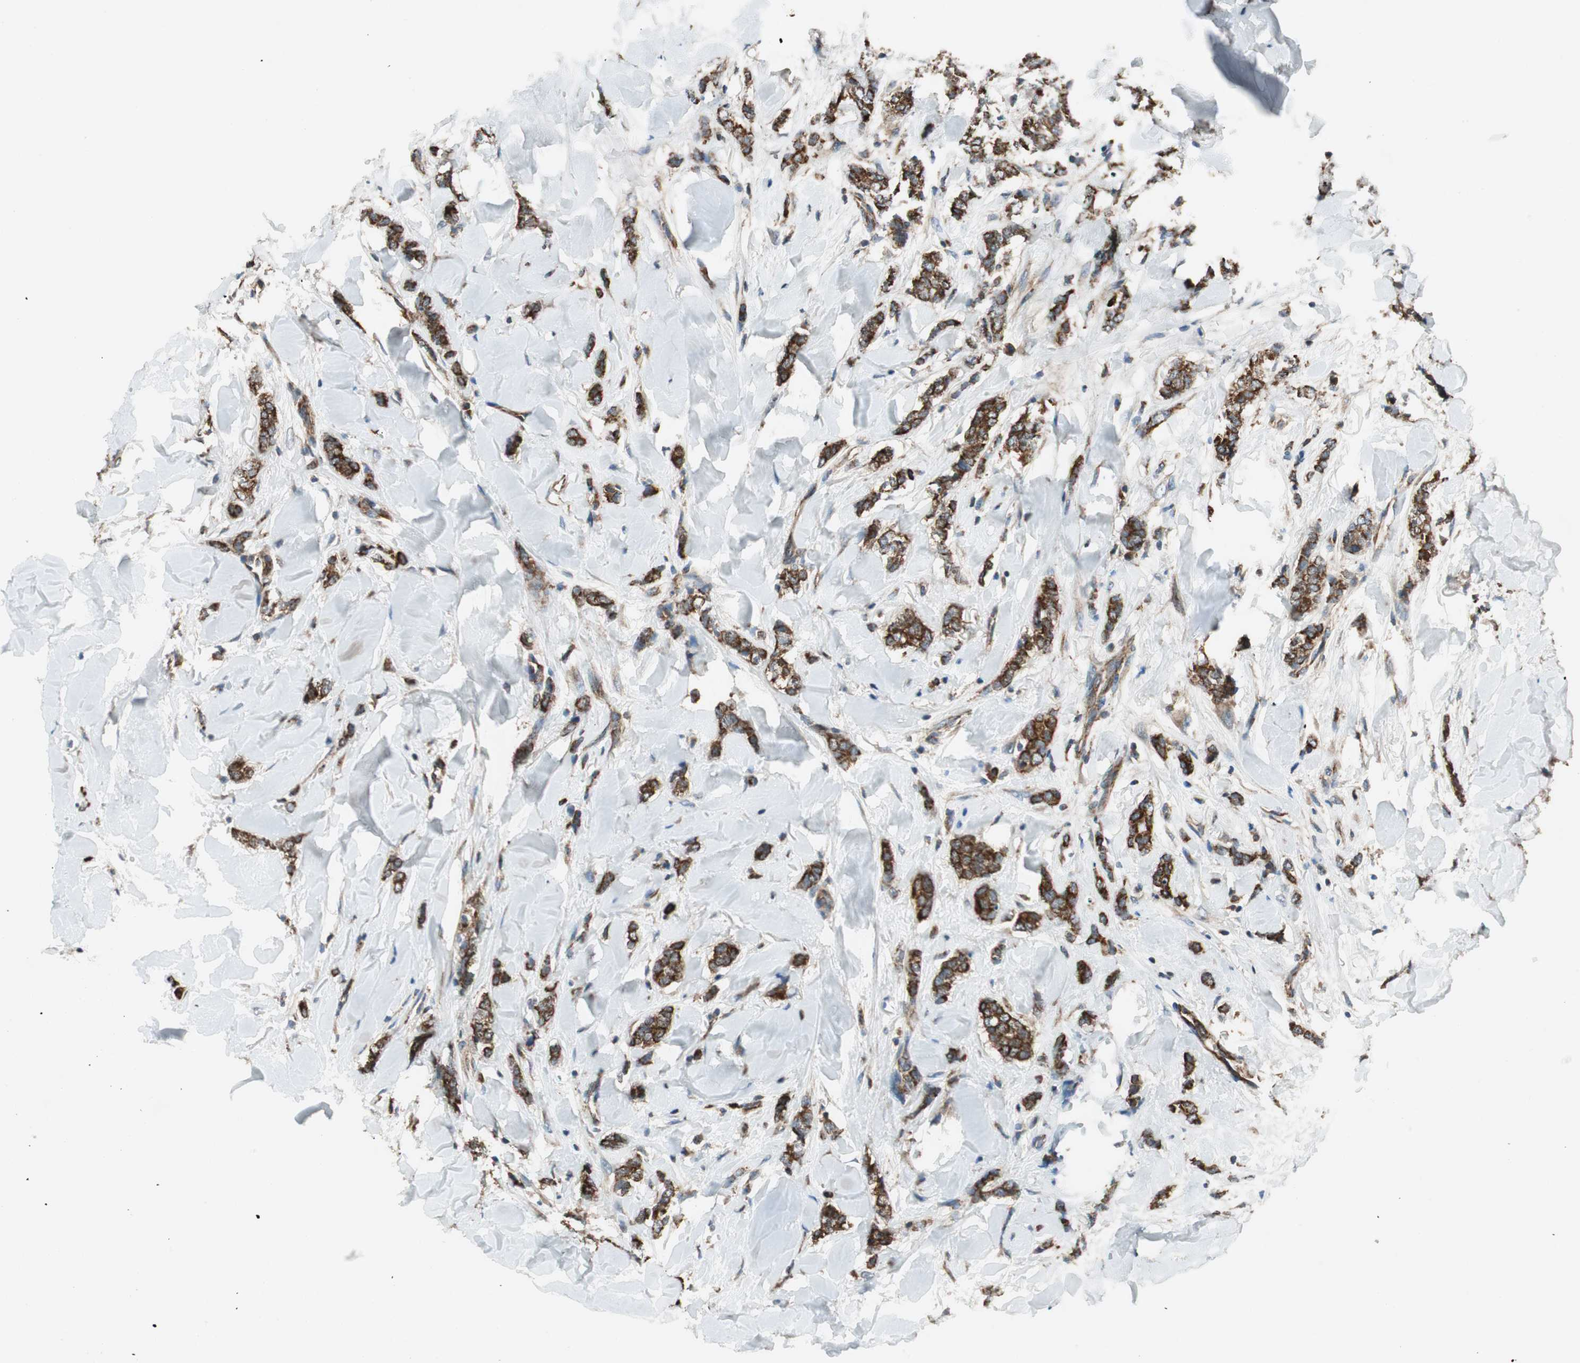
{"staining": {"intensity": "strong", "quantity": ">75%", "location": "cytoplasmic/membranous"}, "tissue": "breast cancer", "cell_type": "Tumor cells", "image_type": "cancer", "snomed": [{"axis": "morphology", "description": "Lobular carcinoma"}, {"axis": "topography", "description": "Skin"}, {"axis": "topography", "description": "Breast"}], "caption": "High-magnification brightfield microscopy of breast lobular carcinoma stained with DAB (brown) and counterstained with hematoxylin (blue). tumor cells exhibit strong cytoplasmic/membranous expression is present in approximately>75% of cells. (IHC, brightfield microscopy, high magnification).", "gene": "AKAP1", "patient": {"sex": "female", "age": 46}}